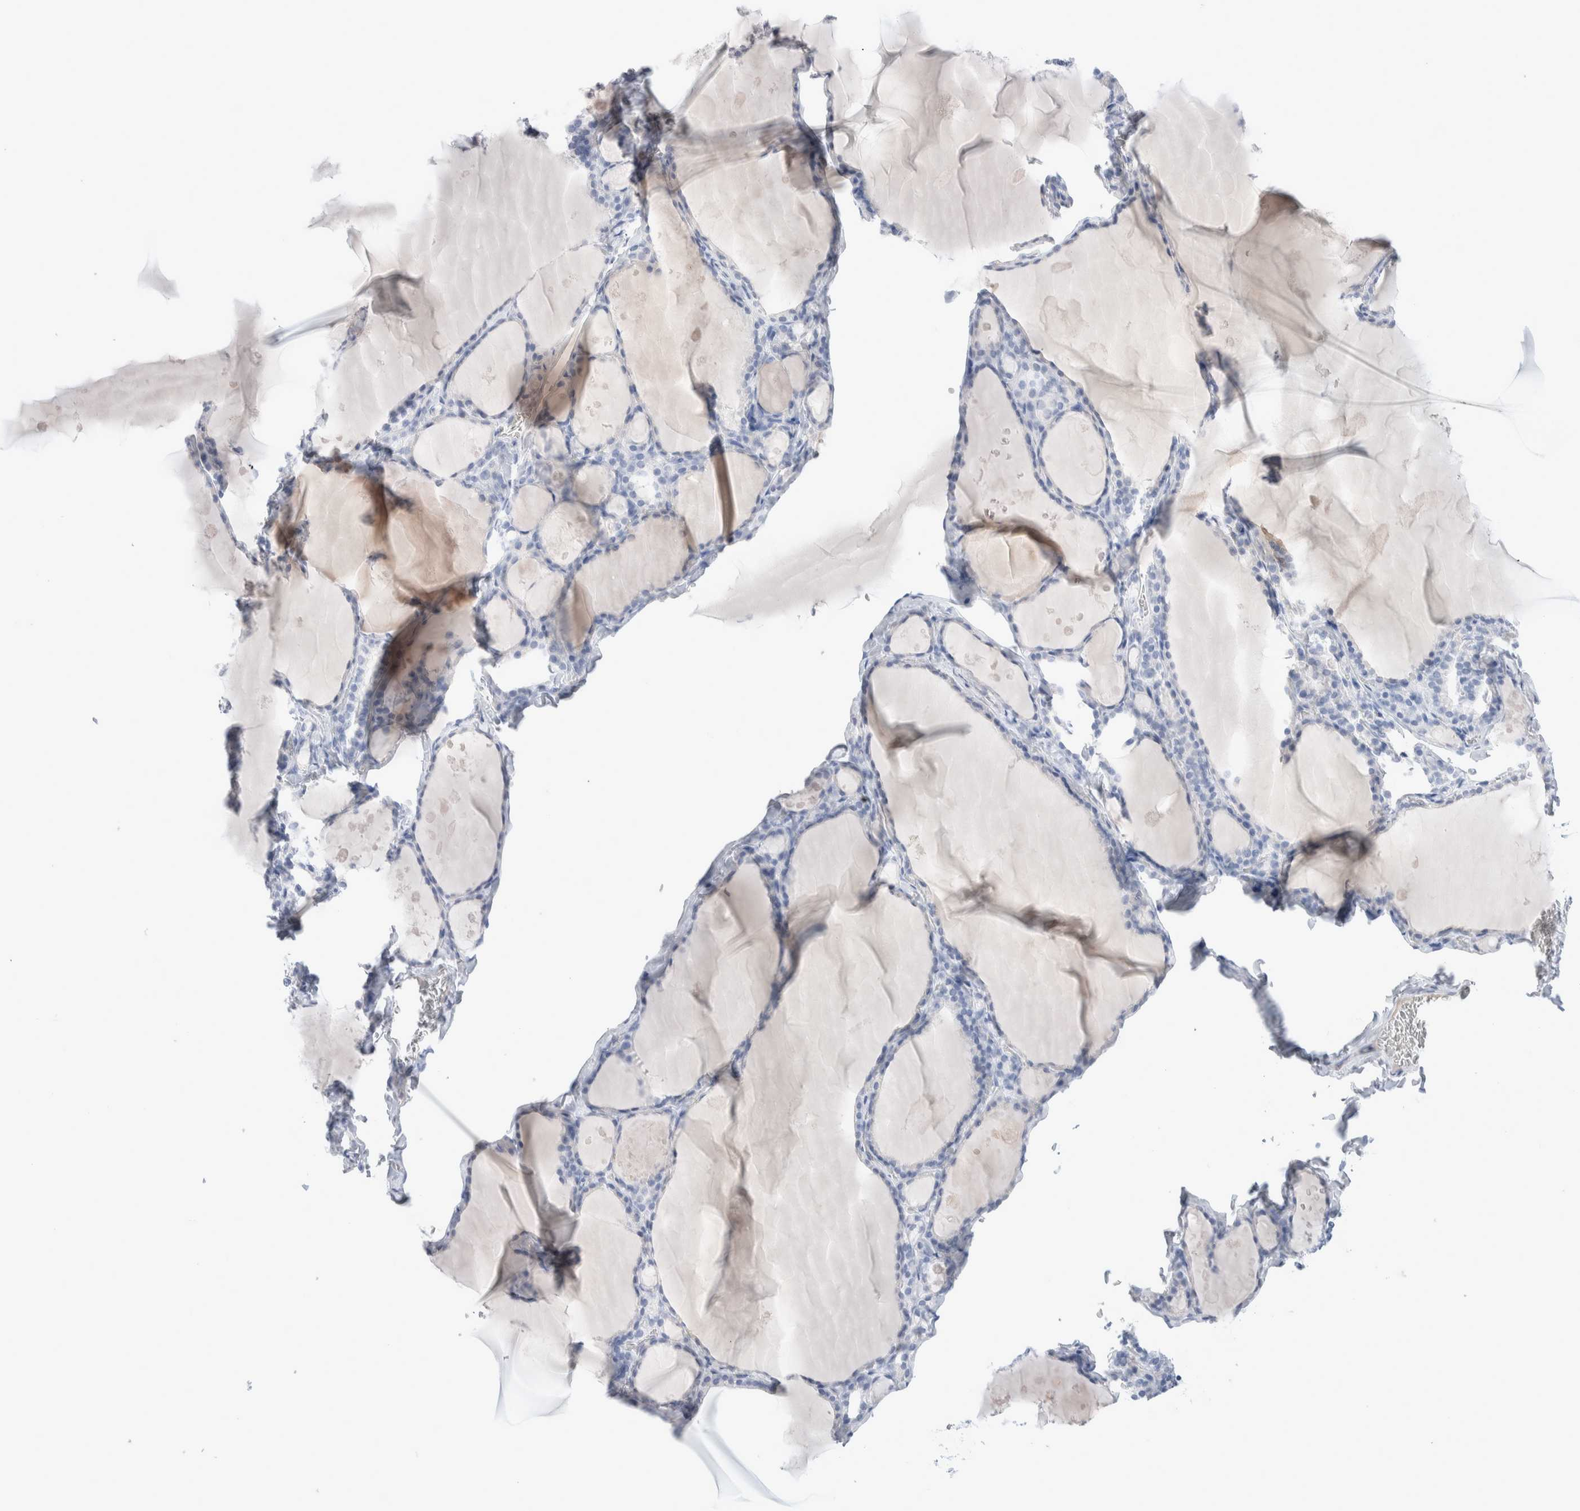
{"staining": {"intensity": "negative", "quantity": "none", "location": "none"}, "tissue": "thyroid gland", "cell_type": "Glandular cells", "image_type": "normal", "snomed": [{"axis": "morphology", "description": "Normal tissue, NOS"}, {"axis": "topography", "description": "Thyroid gland"}], "caption": "Glandular cells show no significant expression in benign thyroid gland. (Brightfield microscopy of DAB (3,3'-diaminobenzidine) immunohistochemistry at high magnification).", "gene": "GDA", "patient": {"sex": "male", "age": 56}}